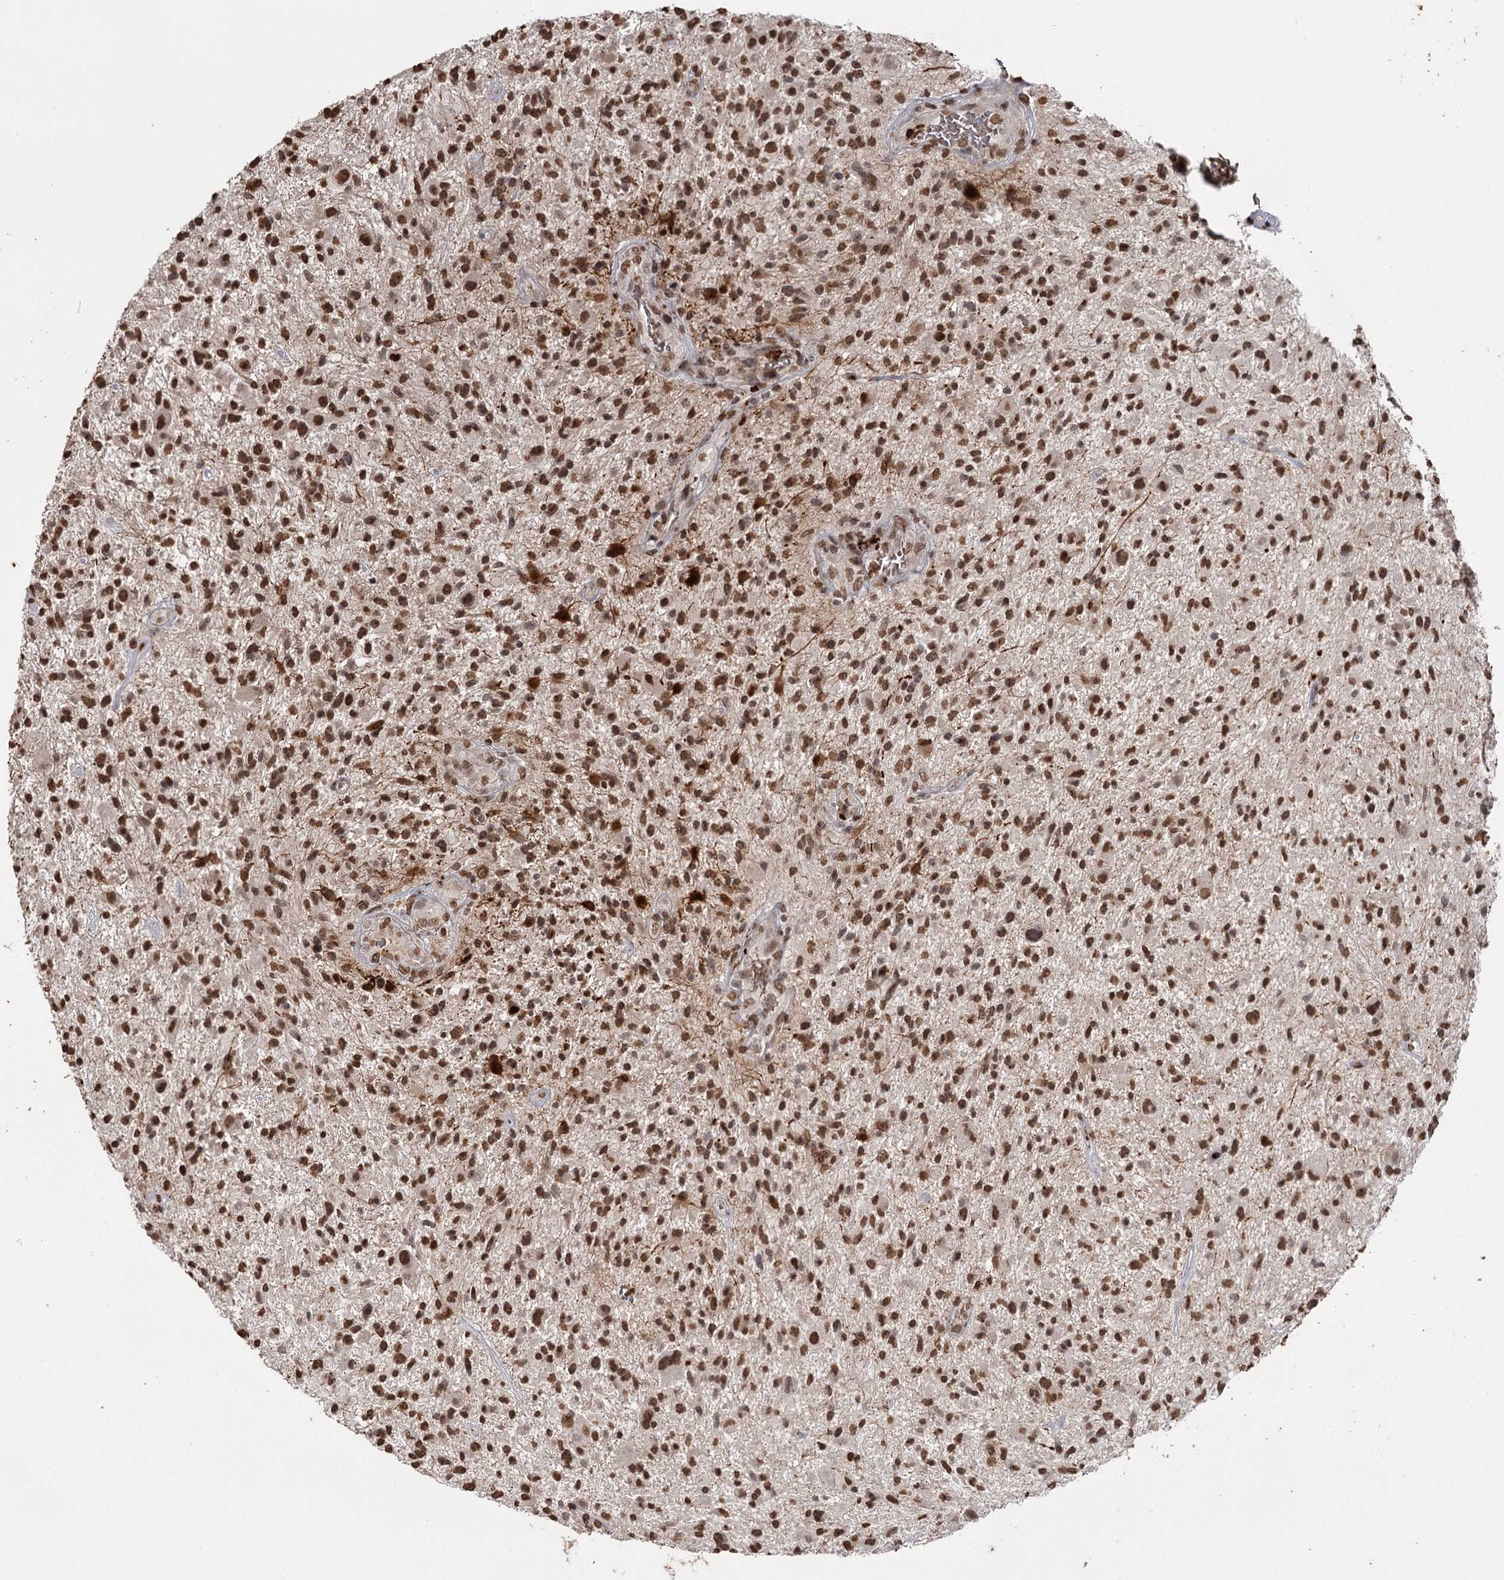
{"staining": {"intensity": "strong", "quantity": ">75%", "location": "nuclear"}, "tissue": "glioma", "cell_type": "Tumor cells", "image_type": "cancer", "snomed": [{"axis": "morphology", "description": "Glioma, malignant, High grade"}, {"axis": "topography", "description": "Brain"}], "caption": "Immunohistochemical staining of malignant glioma (high-grade) shows strong nuclear protein positivity in about >75% of tumor cells.", "gene": "THYN1", "patient": {"sex": "male", "age": 47}}